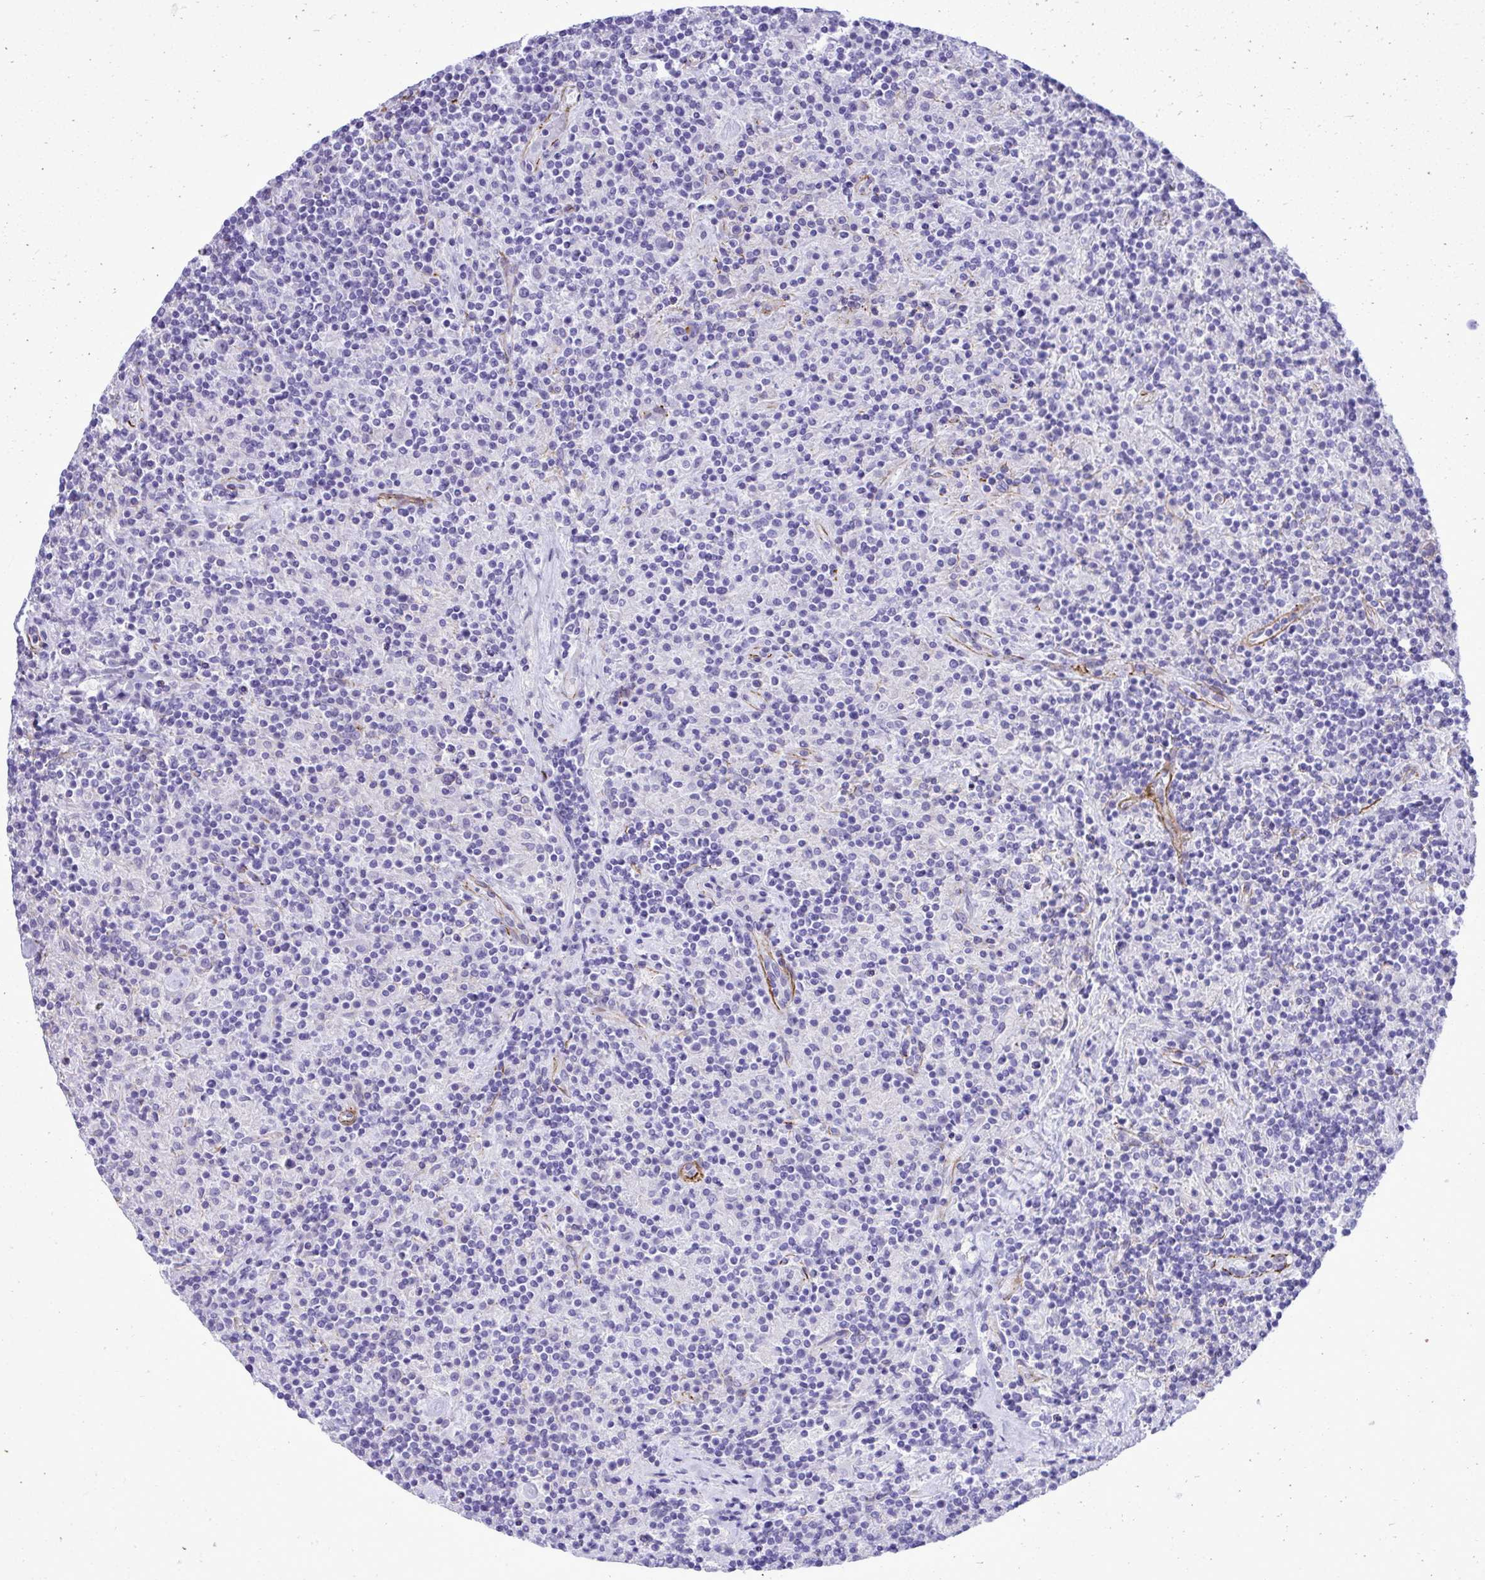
{"staining": {"intensity": "negative", "quantity": "none", "location": "none"}, "tissue": "lymphoma", "cell_type": "Tumor cells", "image_type": "cancer", "snomed": [{"axis": "morphology", "description": "Hodgkin's disease, NOS"}, {"axis": "topography", "description": "Lymph node"}], "caption": "Human Hodgkin's disease stained for a protein using immunohistochemistry (IHC) shows no staining in tumor cells.", "gene": "PITPNM3", "patient": {"sex": "male", "age": 70}}